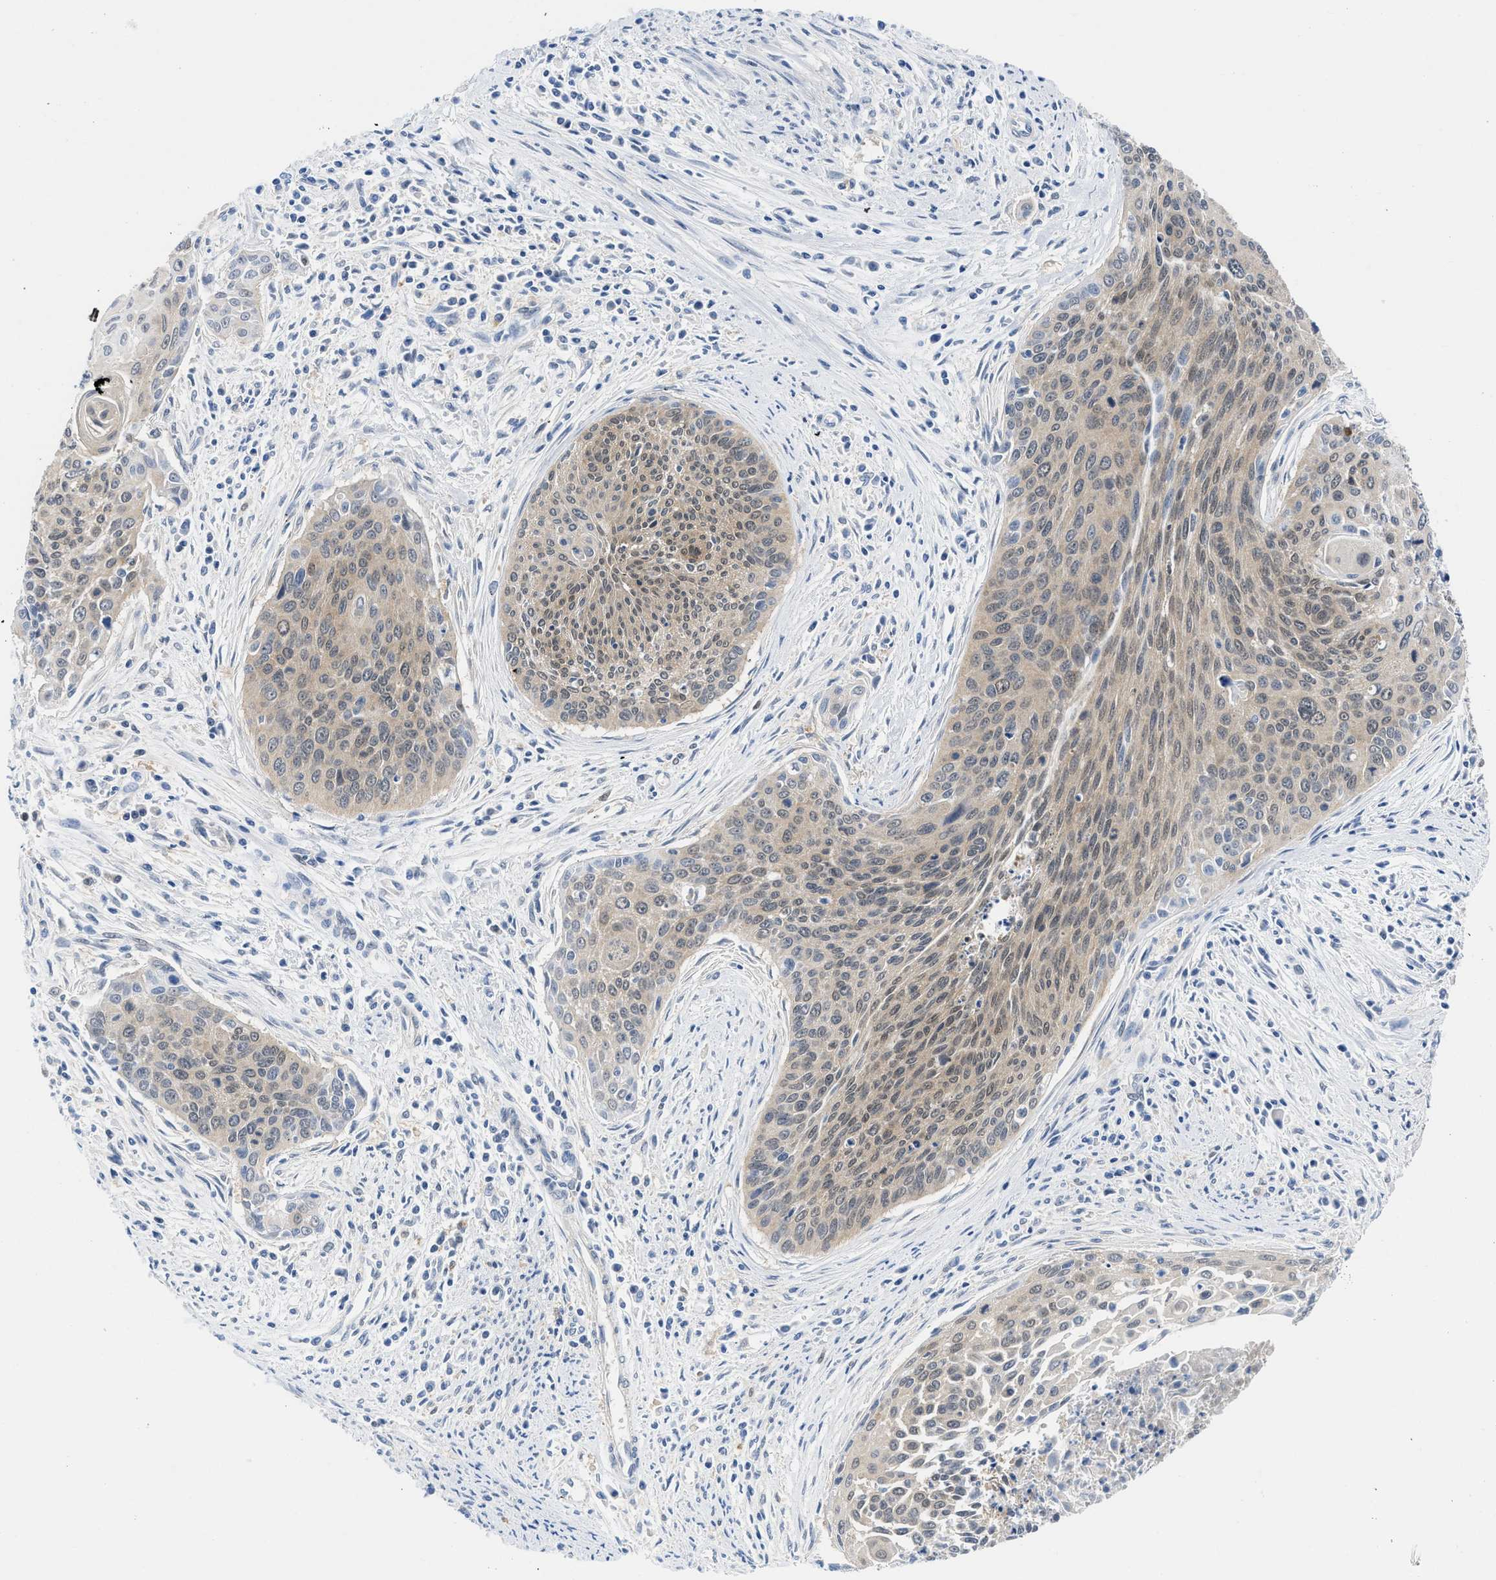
{"staining": {"intensity": "moderate", "quantity": "25%-75%", "location": "cytoplasmic/membranous,nuclear"}, "tissue": "cervical cancer", "cell_type": "Tumor cells", "image_type": "cancer", "snomed": [{"axis": "morphology", "description": "Squamous cell carcinoma, NOS"}, {"axis": "topography", "description": "Cervix"}], "caption": "About 25%-75% of tumor cells in cervical squamous cell carcinoma reveal moderate cytoplasmic/membranous and nuclear protein expression as visualized by brown immunohistochemical staining.", "gene": "CBR1", "patient": {"sex": "female", "age": 55}}